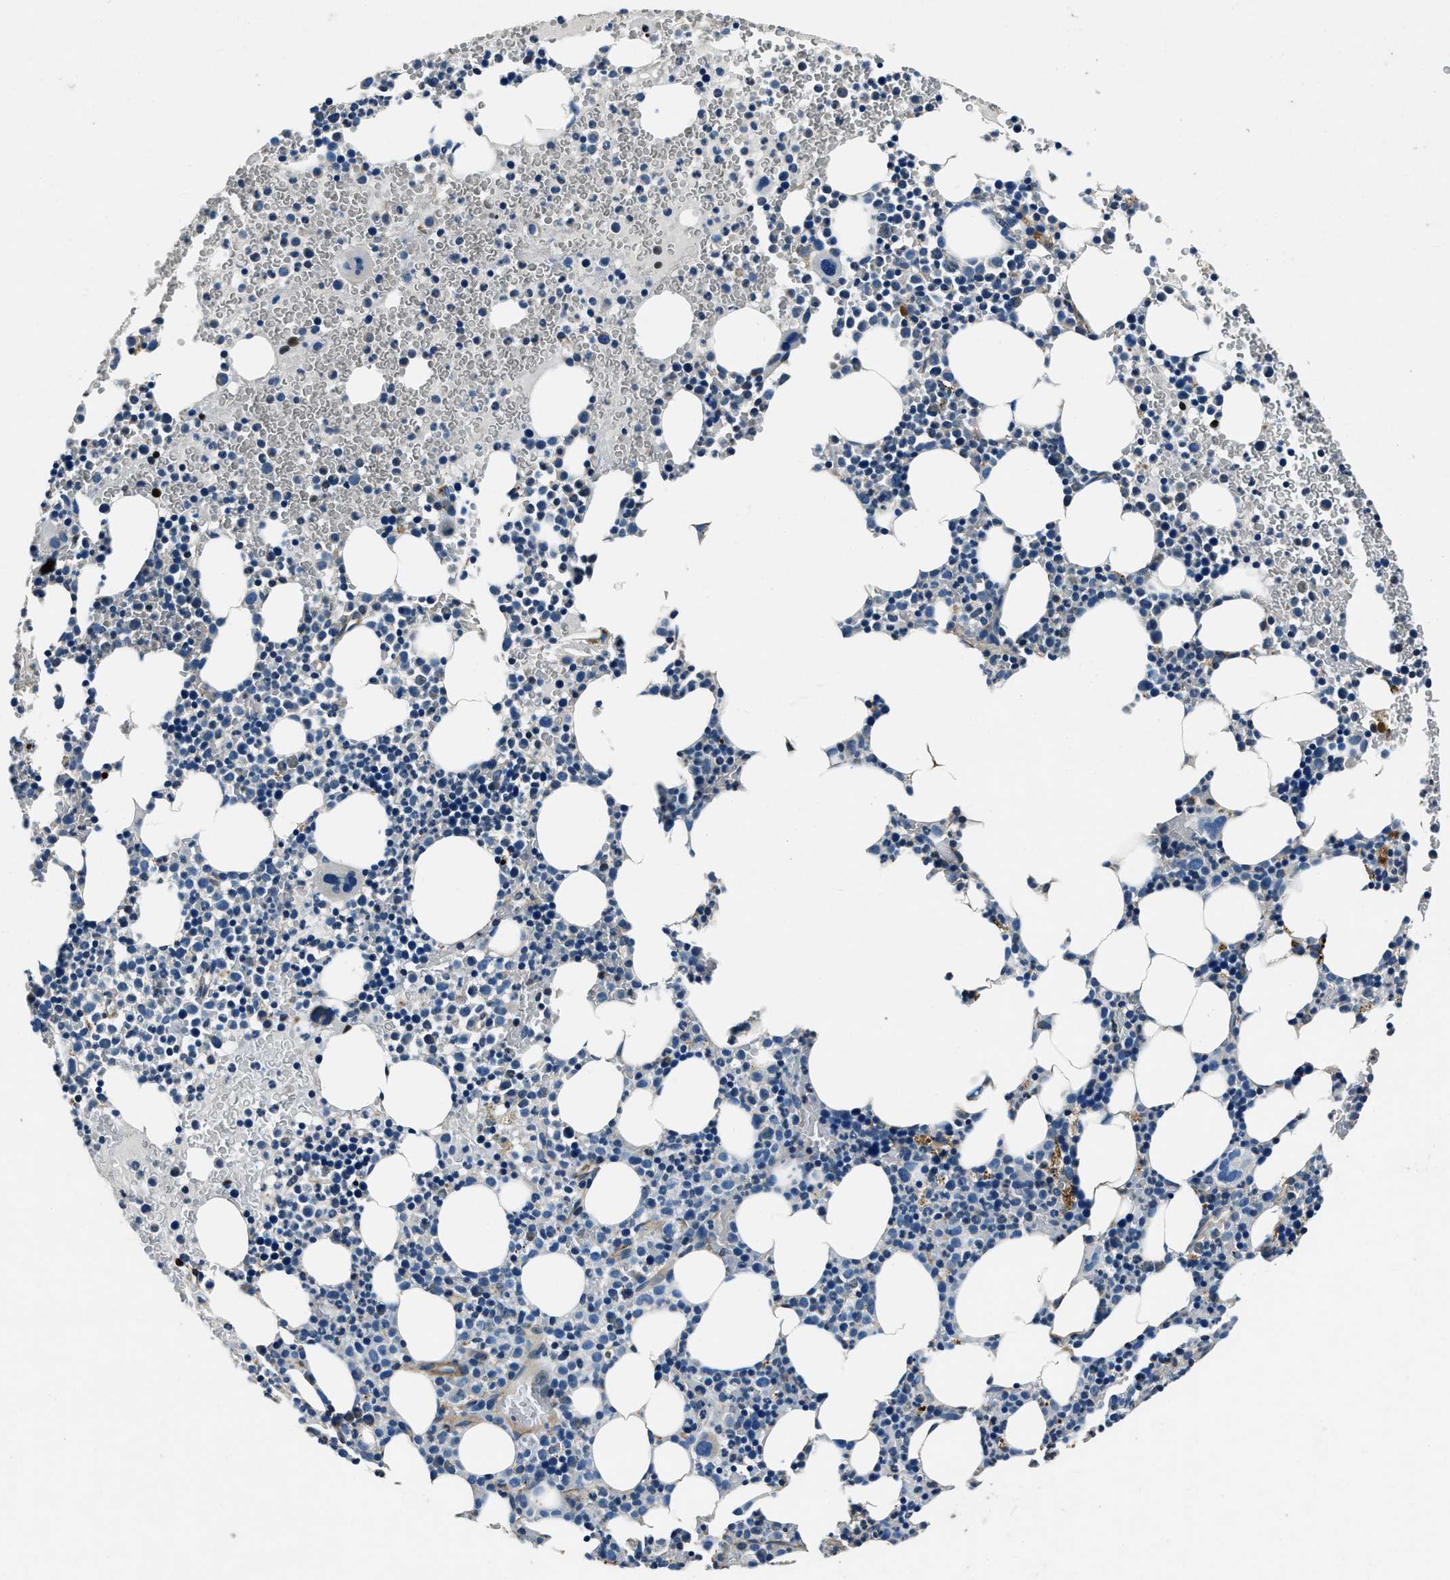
{"staining": {"intensity": "moderate", "quantity": "<25%", "location": "cytoplasmic/membranous"}, "tissue": "bone marrow", "cell_type": "Hematopoietic cells", "image_type": "normal", "snomed": [{"axis": "morphology", "description": "Normal tissue, NOS"}, {"axis": "morphology", "description": "Inflammation, NOS"}, {"axis": "topography", "description": "Bone marrow"}], "caption": "Hematopoietic cells reveal low levels of moderate cytoplasmic/membranous staining in approximately <25% of cells in normal human bone marrow.", "gene": "OGDH", "patient": {"sex": "female", "age": 67}}